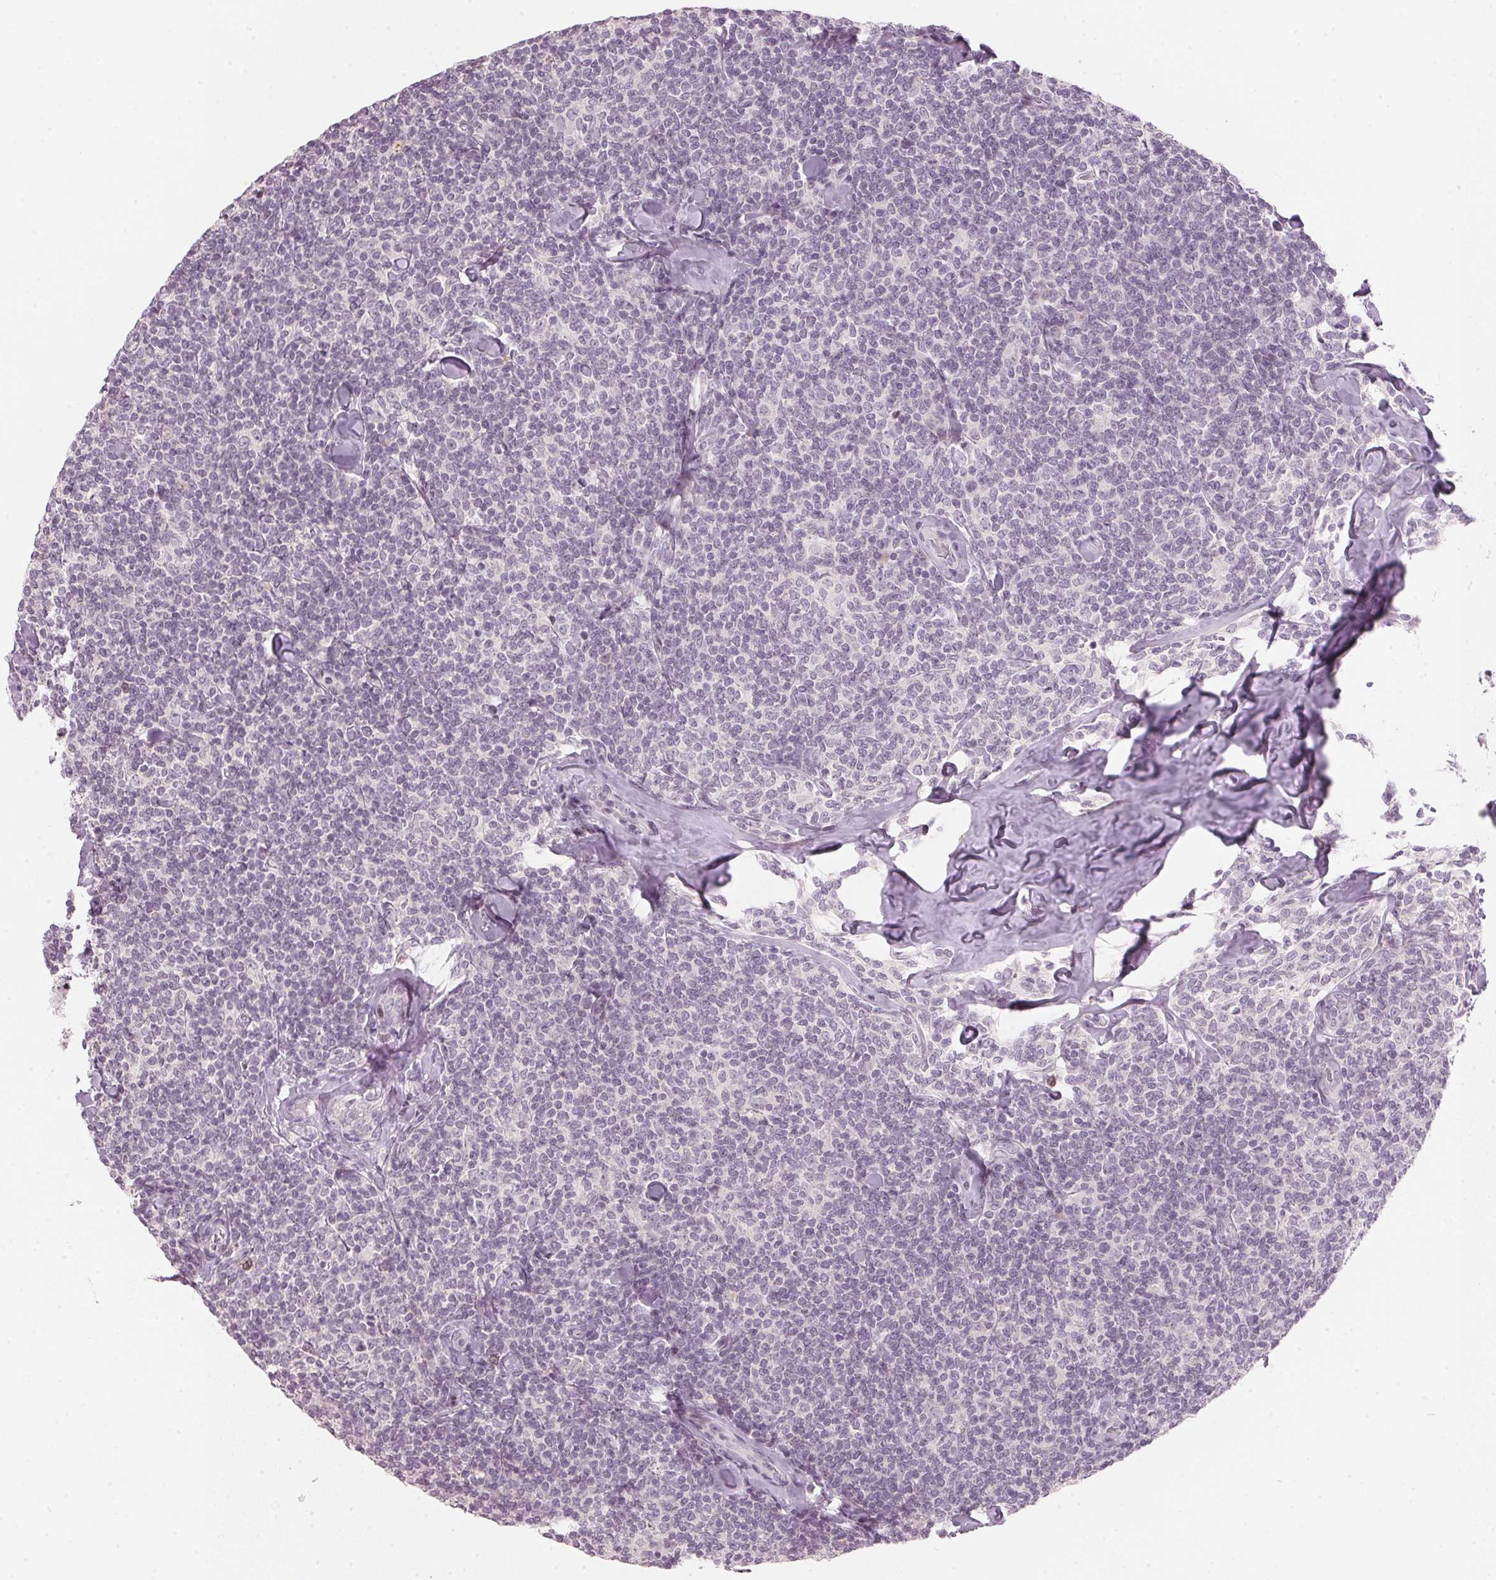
{"staining": {"intensity": "negative", "quantity": "none", "location": "none"}, "tissue": "lymphoma", "cell_type": "Tumor cells", "image_type": "cancer", "snomed": [{"axis": "morphology", "description": "Malignant lymphoma, non-Hodgkin's type, Low grade"}, {"axis": "topography", "description": "Lymph node"}], "caption": "DAB (3,3'-diaminobenzidine) immunohistochemical staining of human lymphoma shows no significant staining in tumor cells.", "gene": "SFRP4", "patient": {"sex": "female", "age": 56}}